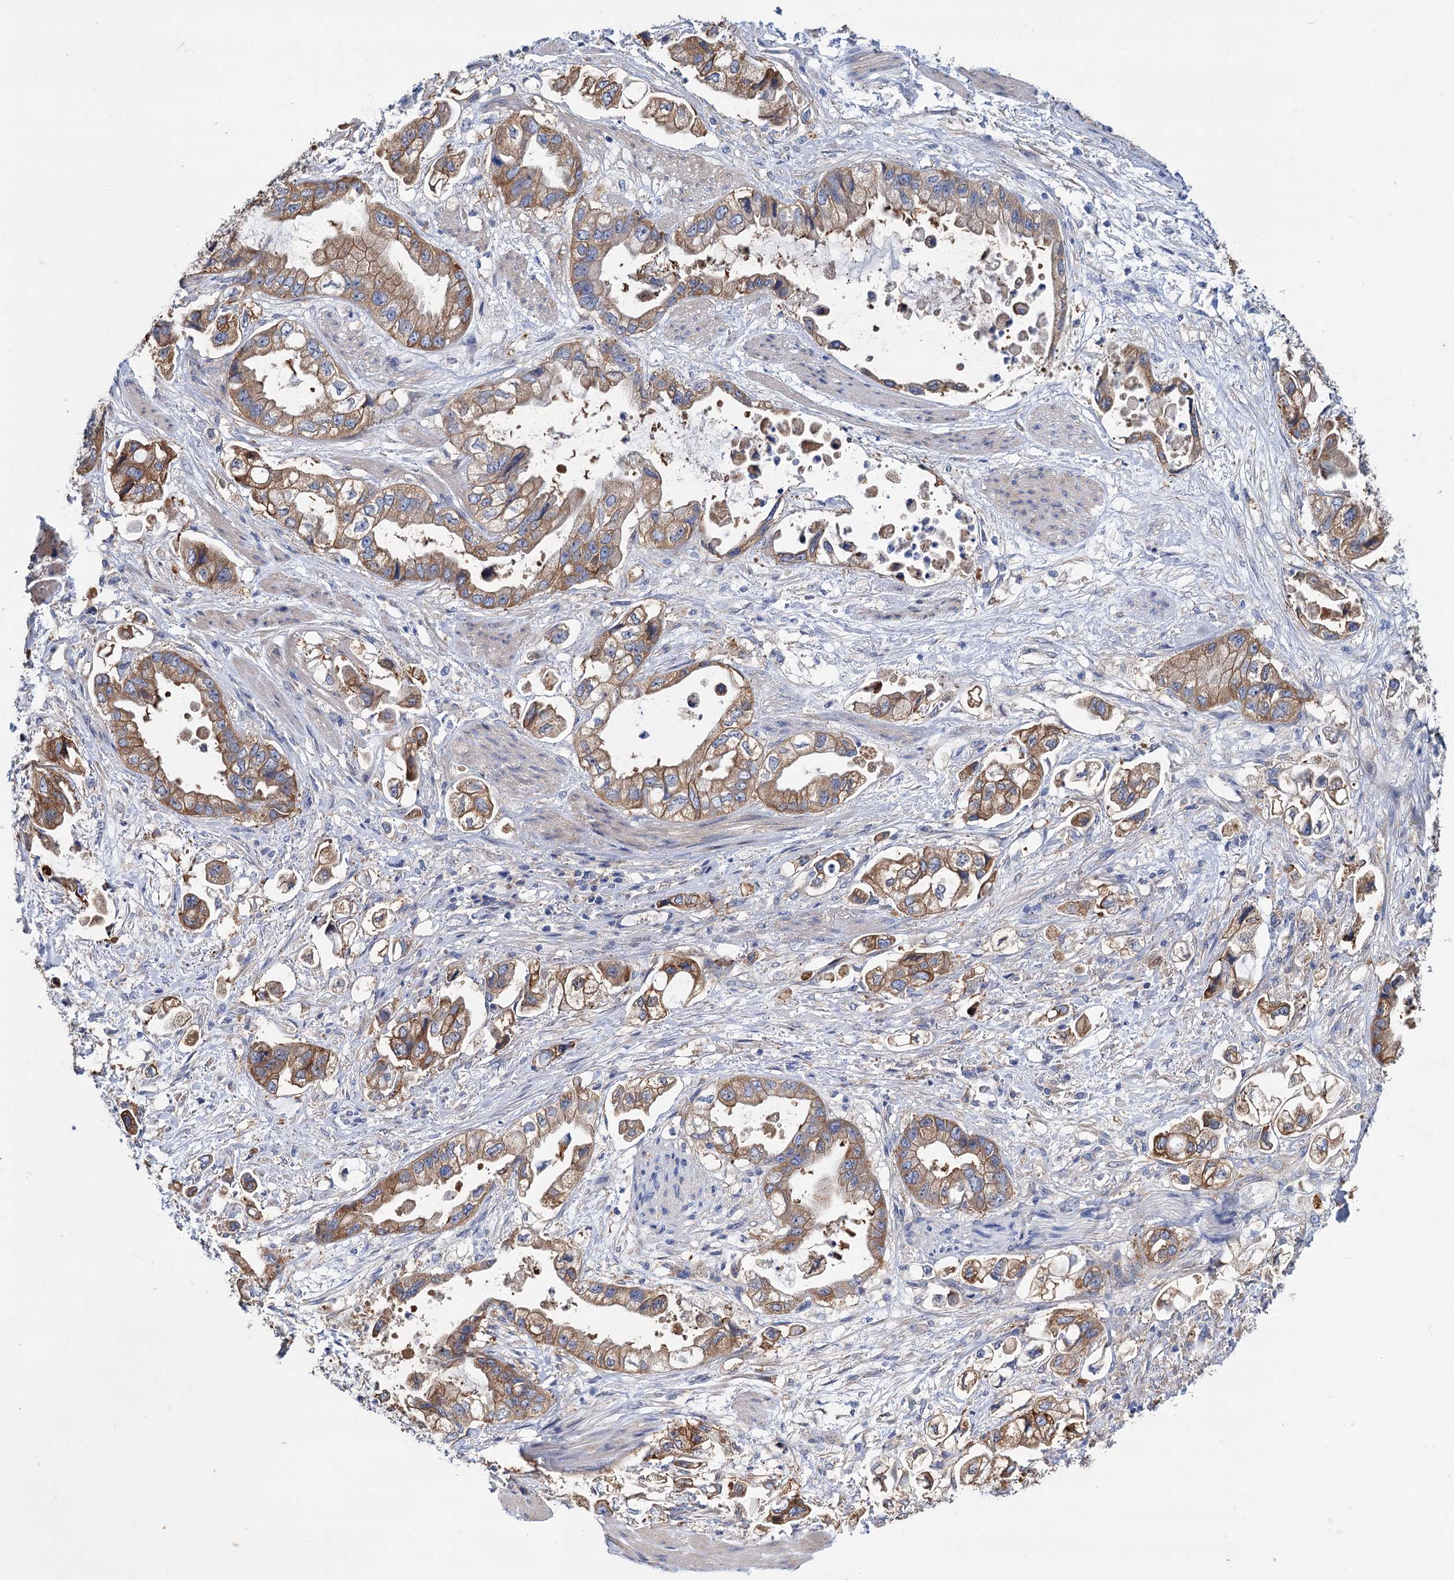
{"staining": {"intensity": "moderate", "quantity": ">75%", "location": "cytoplasmic/membranous"}, "tissue": "stomach cancer", "cell_type": "Tumor cells", "image_type": "cancer", "snomed": [{"axis": "morphology", "description": "Adenocarcinoma, NOS"}, {"axis": "topography", "description": "Stomach"}], "caption": "Immunohistochemical staining of stomach cancer reveals moderate cytoplasmic/membranous protein positivity in approximately >75% of tumor cells. (DAB = brown stain, brightfield microscopy at high magnification).", "gene": "TRIM55", "patient": {"sex": "male", "age": 62}}